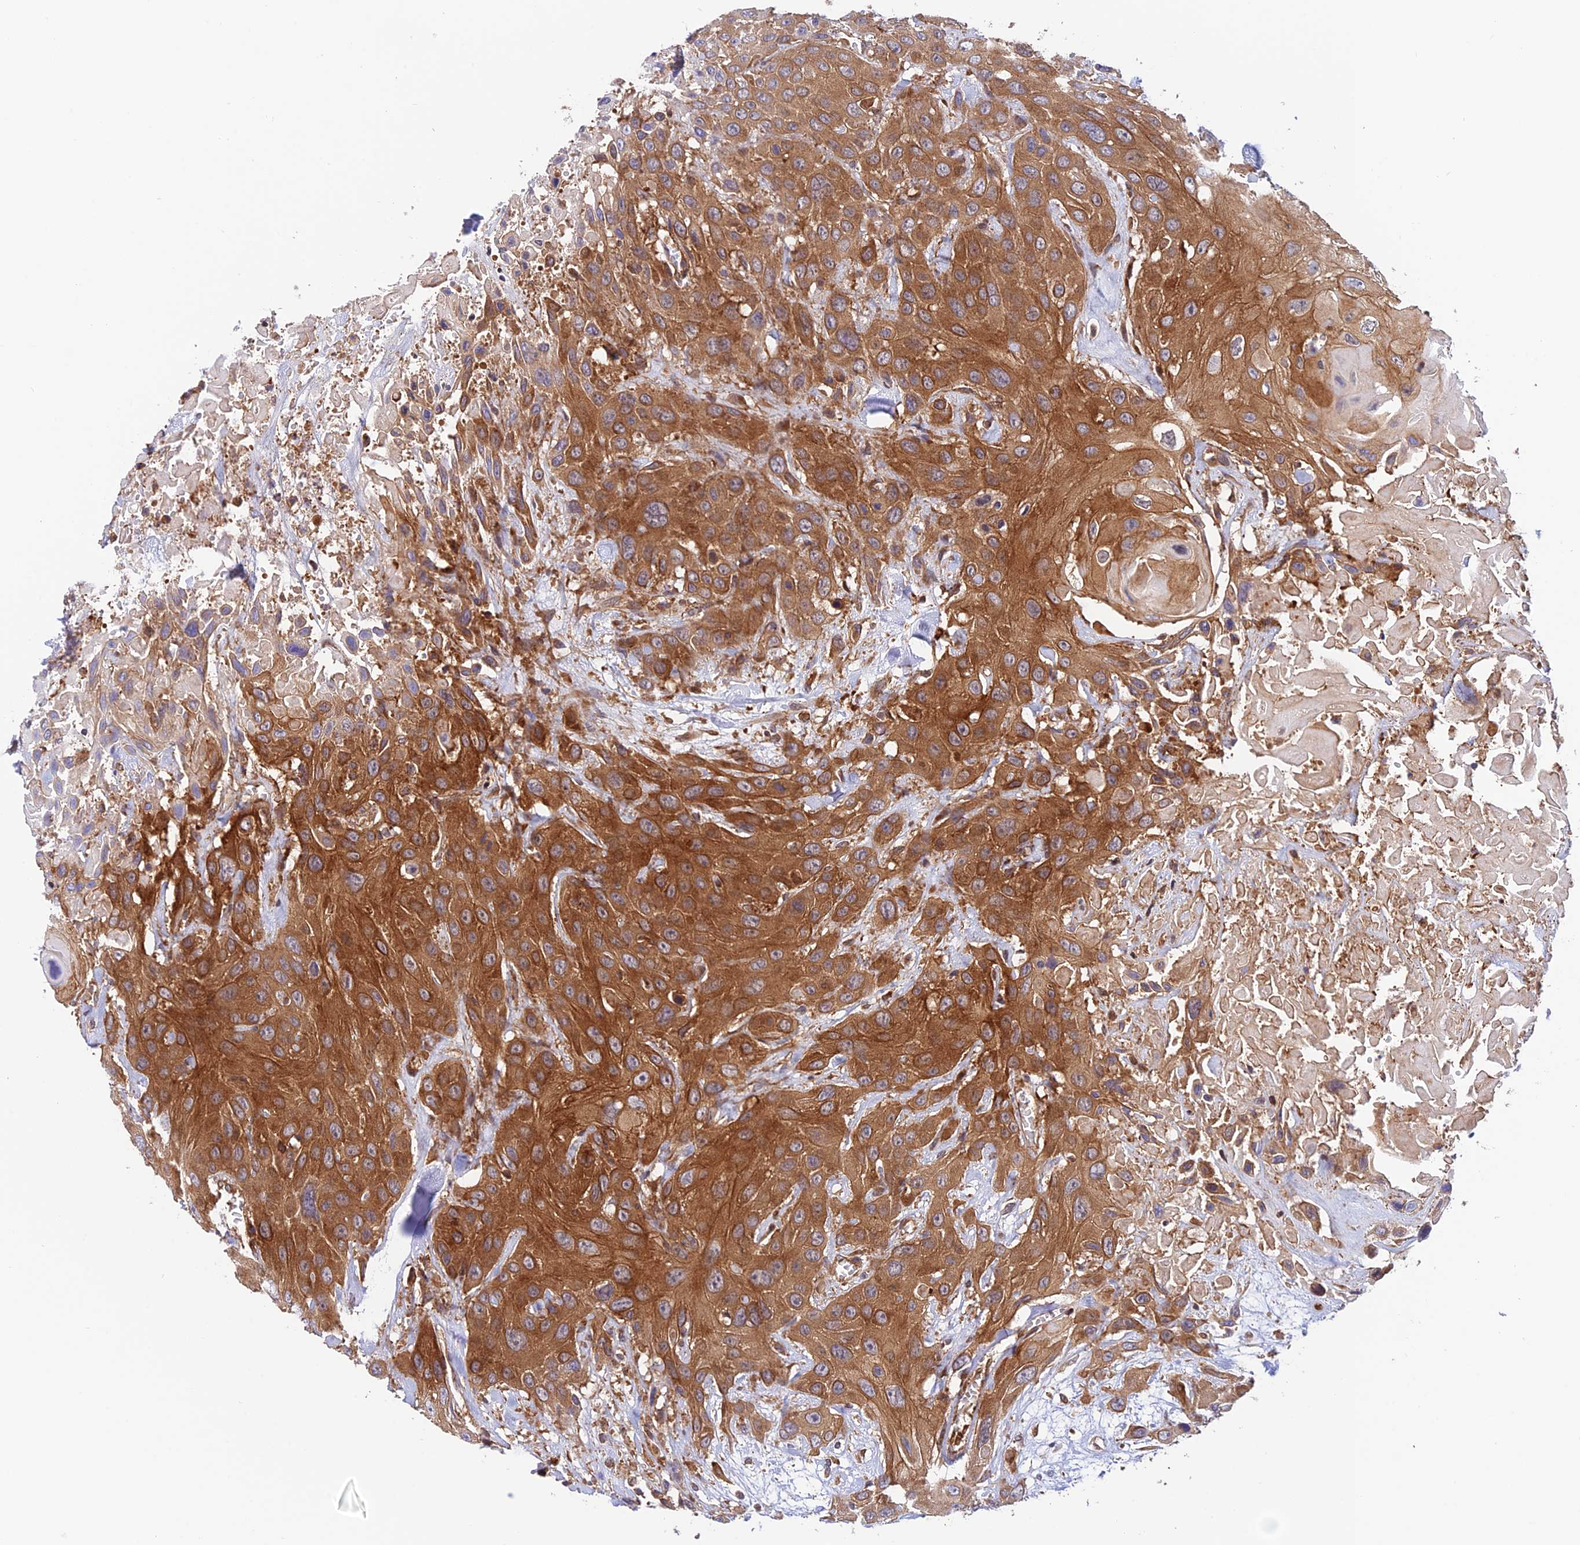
{"staining": {"intensity": "strong", "quantity": ">75%", "location": "cytoplasmic/membranous"}, "tissue": "head and neck cancer", "cell_type": "Tumor cells", "image_type": "cancer", "snomed": [{"axis": "morphology", "description": "Squamous cell carcinoma, NOS"}, {"axis": "topography", "description": "Head-Neck"}], "caption": "Head and neck cancer (squamous cell carcinoma) was stained to show a protein in brown. There is high levels of strong cytoplasmic/membranous positivity in approximately >75% of tumor cells.", "gene": "EVI5L", "patient": {"sex": "male", "age": 81}}